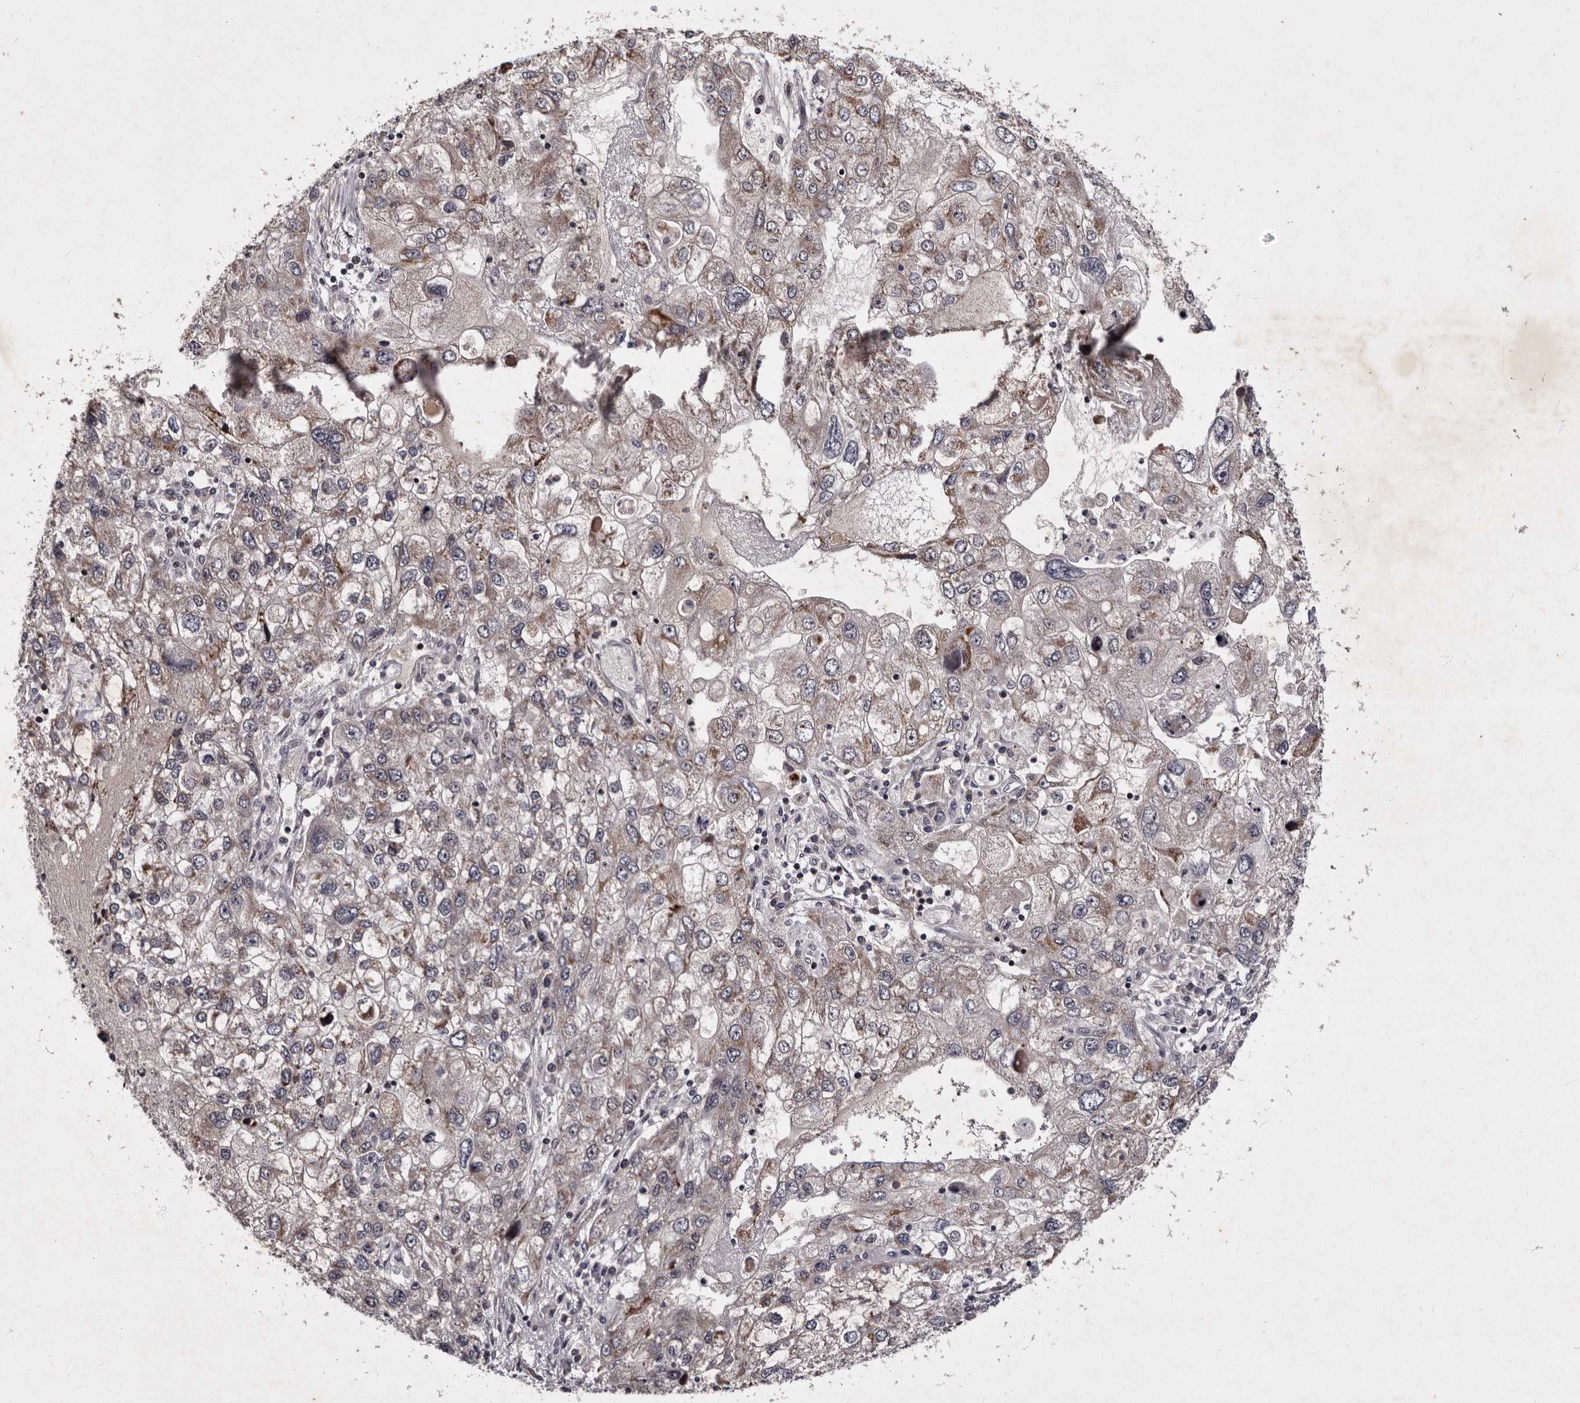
{"staining": {"intensity": "moderate", "quantity": "<25%", "location": "cytoplasmic/membranous"}, "tissue": "endometrial cancer", "cell_type": "Tumor cells", "image_type": "cancer", "snomed": [{"axis": "morphology", "description": "Adenocarcinoma, NOS"}, {"axis": "topography", "description": "Endometrium"}], "caption": "The histopathology image exhibits staining of endometrial cancer (adenocarcinoma), revealing moderate cytoplasmic/membranous protein expression (brown color) within tumor cells.", "gene": "TNKS", "patient": {"sex": "female", "age": 49}}